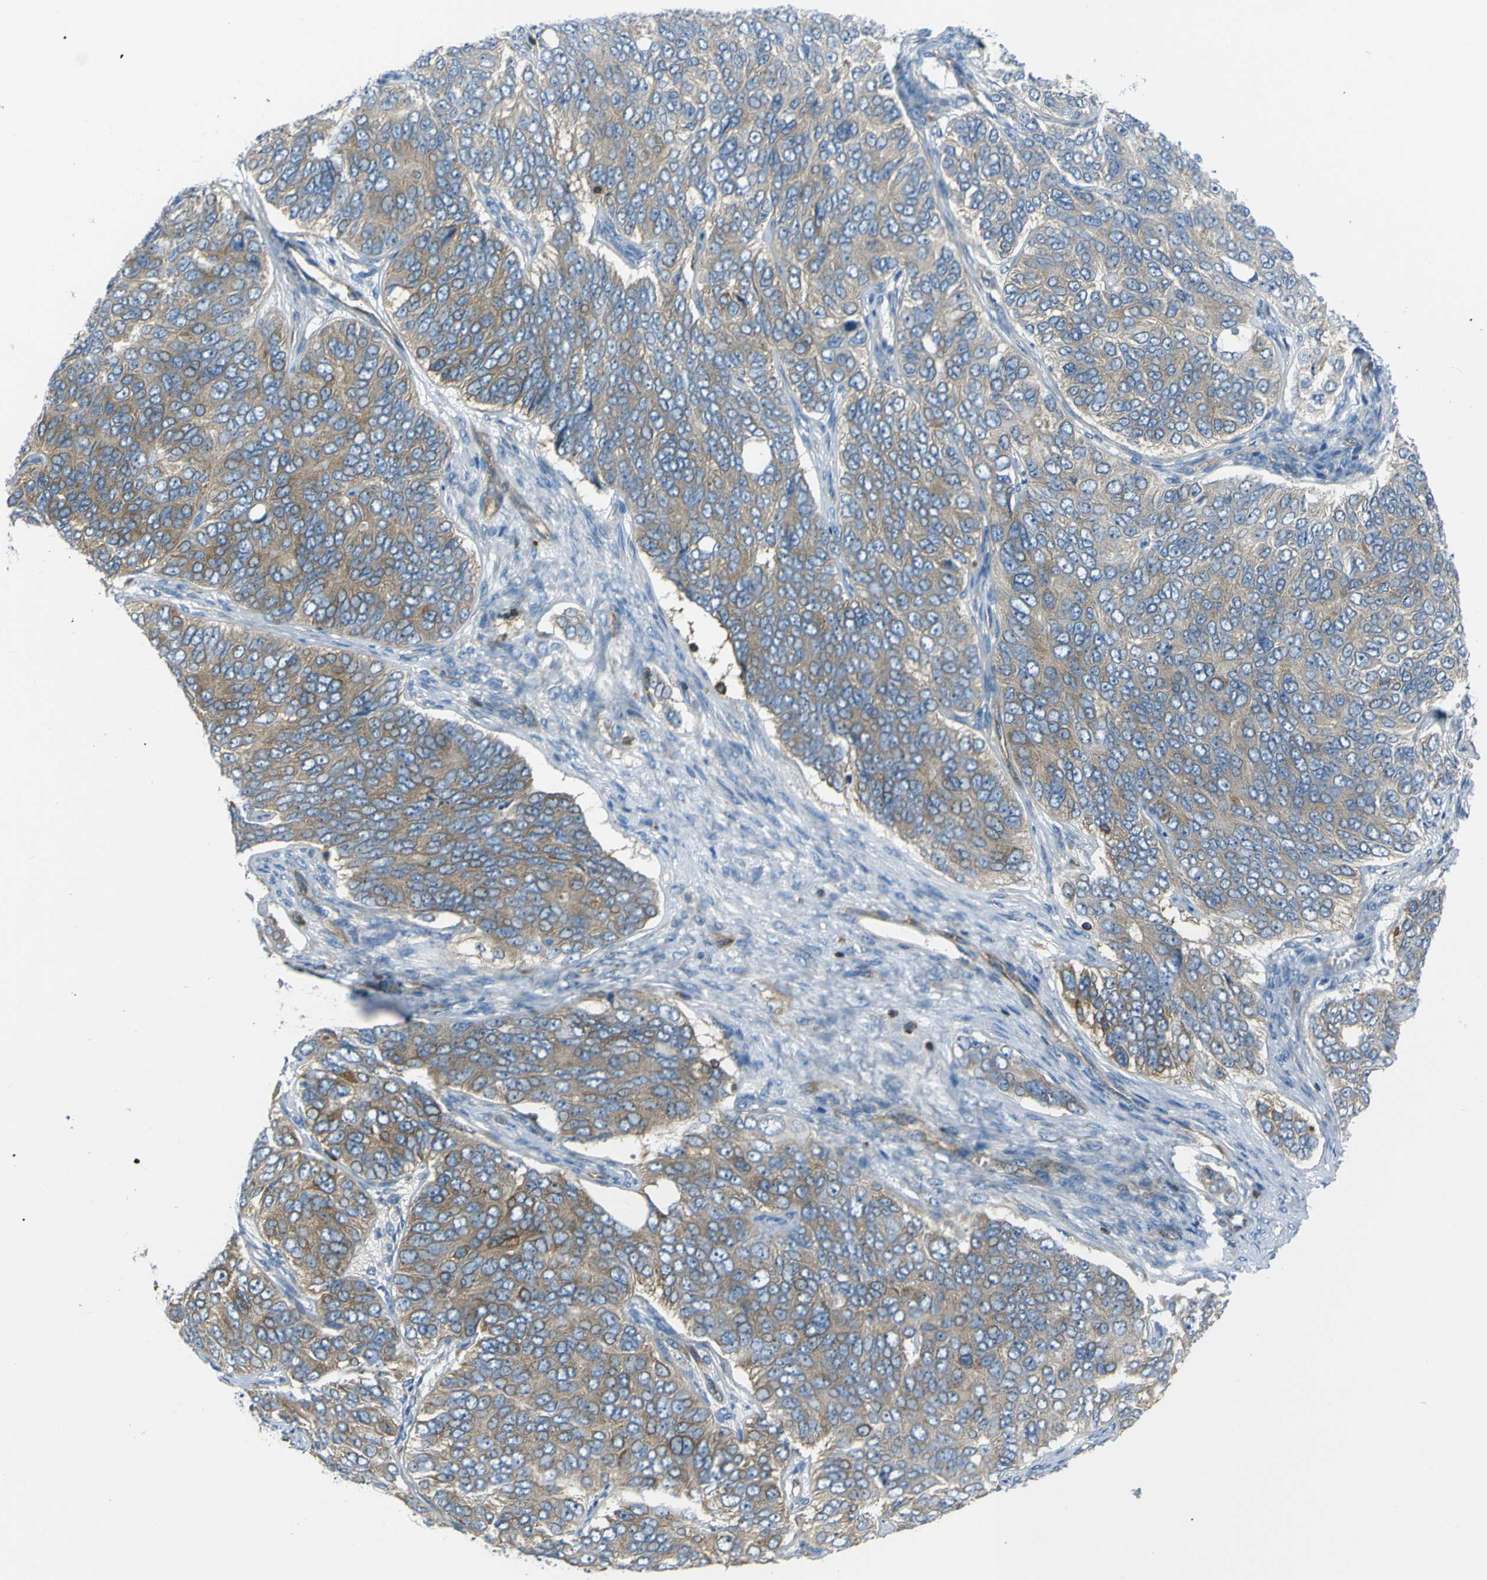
{"staining": {"intensity": "weak", "quantity": ">75%", "location": "cytoplasmic/membranous"}, "tissue": "ovarian cancer", "cell_type": "Tumor cells", "image_type": "cancer", "snomed": [{"axis": "morphology", "description": "Carcinoma, endometroid"}, {"axis": "topography", "description": "Ovary"}], "caption": "Protein expression analysis of ovarian cancer (endometroid carcinoma) reveals weak cytoplasmic/membranous staining in about >75% of tumor cells.", "gene": "ARHGEF1", "patient": {"sex": "female", "age": 51}}